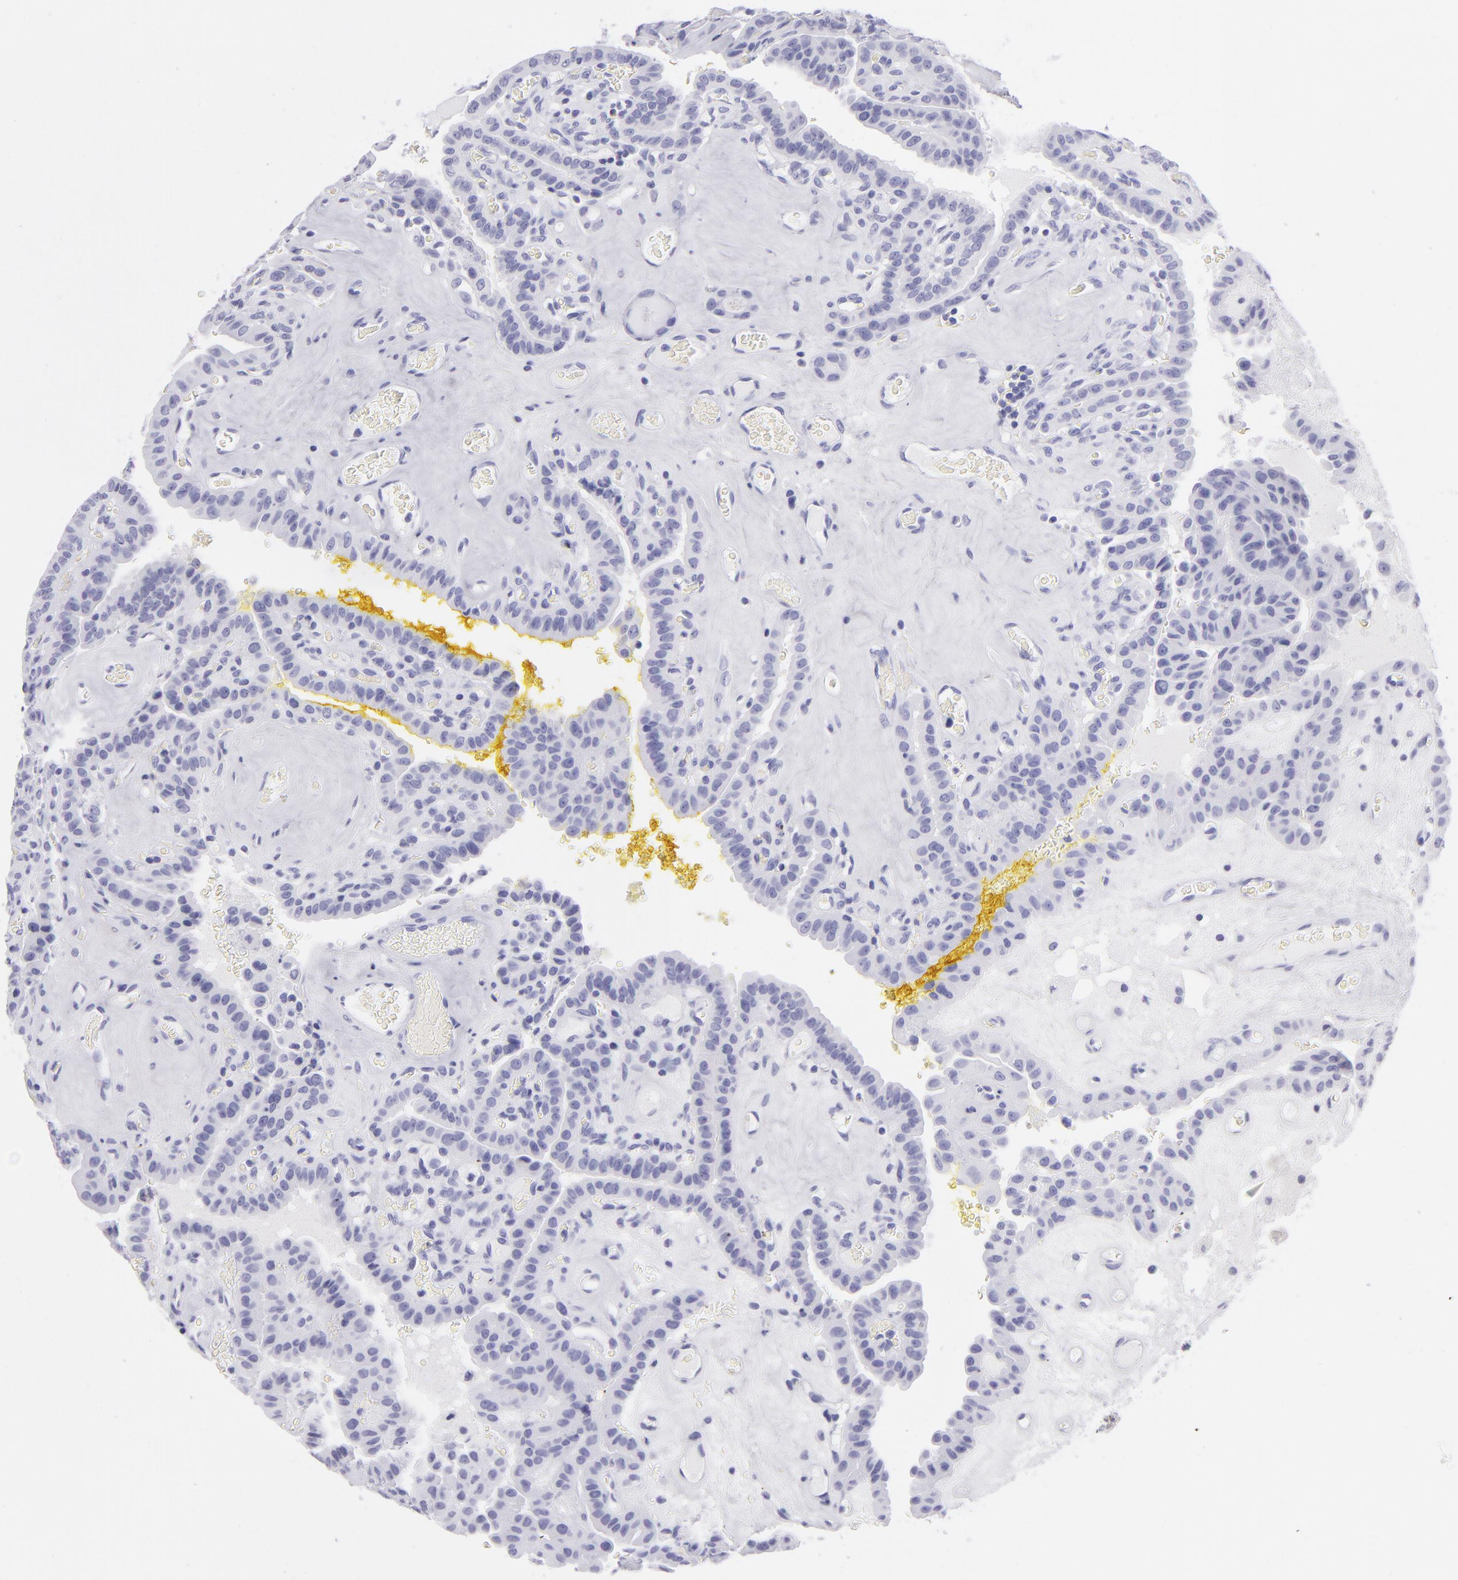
{"staining": {"intensity": "negative", "quantity": "none", "location": "none"}, "tissue": "thyroid cancer", "cell_type": "Tumor cells", "image_type": "cancer", "snomed": [{"axis": "morphology", "description": "Papillary adenocarcinoma, NOS"}, {"axis": "topography", "description": "Thyroid gland"}], "caption": "High power microscopy micrograph of an IHC histopathology image of thyroid cancer, revealing no significant expression in tumor cells. The staining was performed using DAB to visualize the protein expression in brown, while the nuclei were stained in blue with hematoxylin (Magnification: 20x).", "gene": "PVALB", "patient": {"sex": "male", "age": 87}}